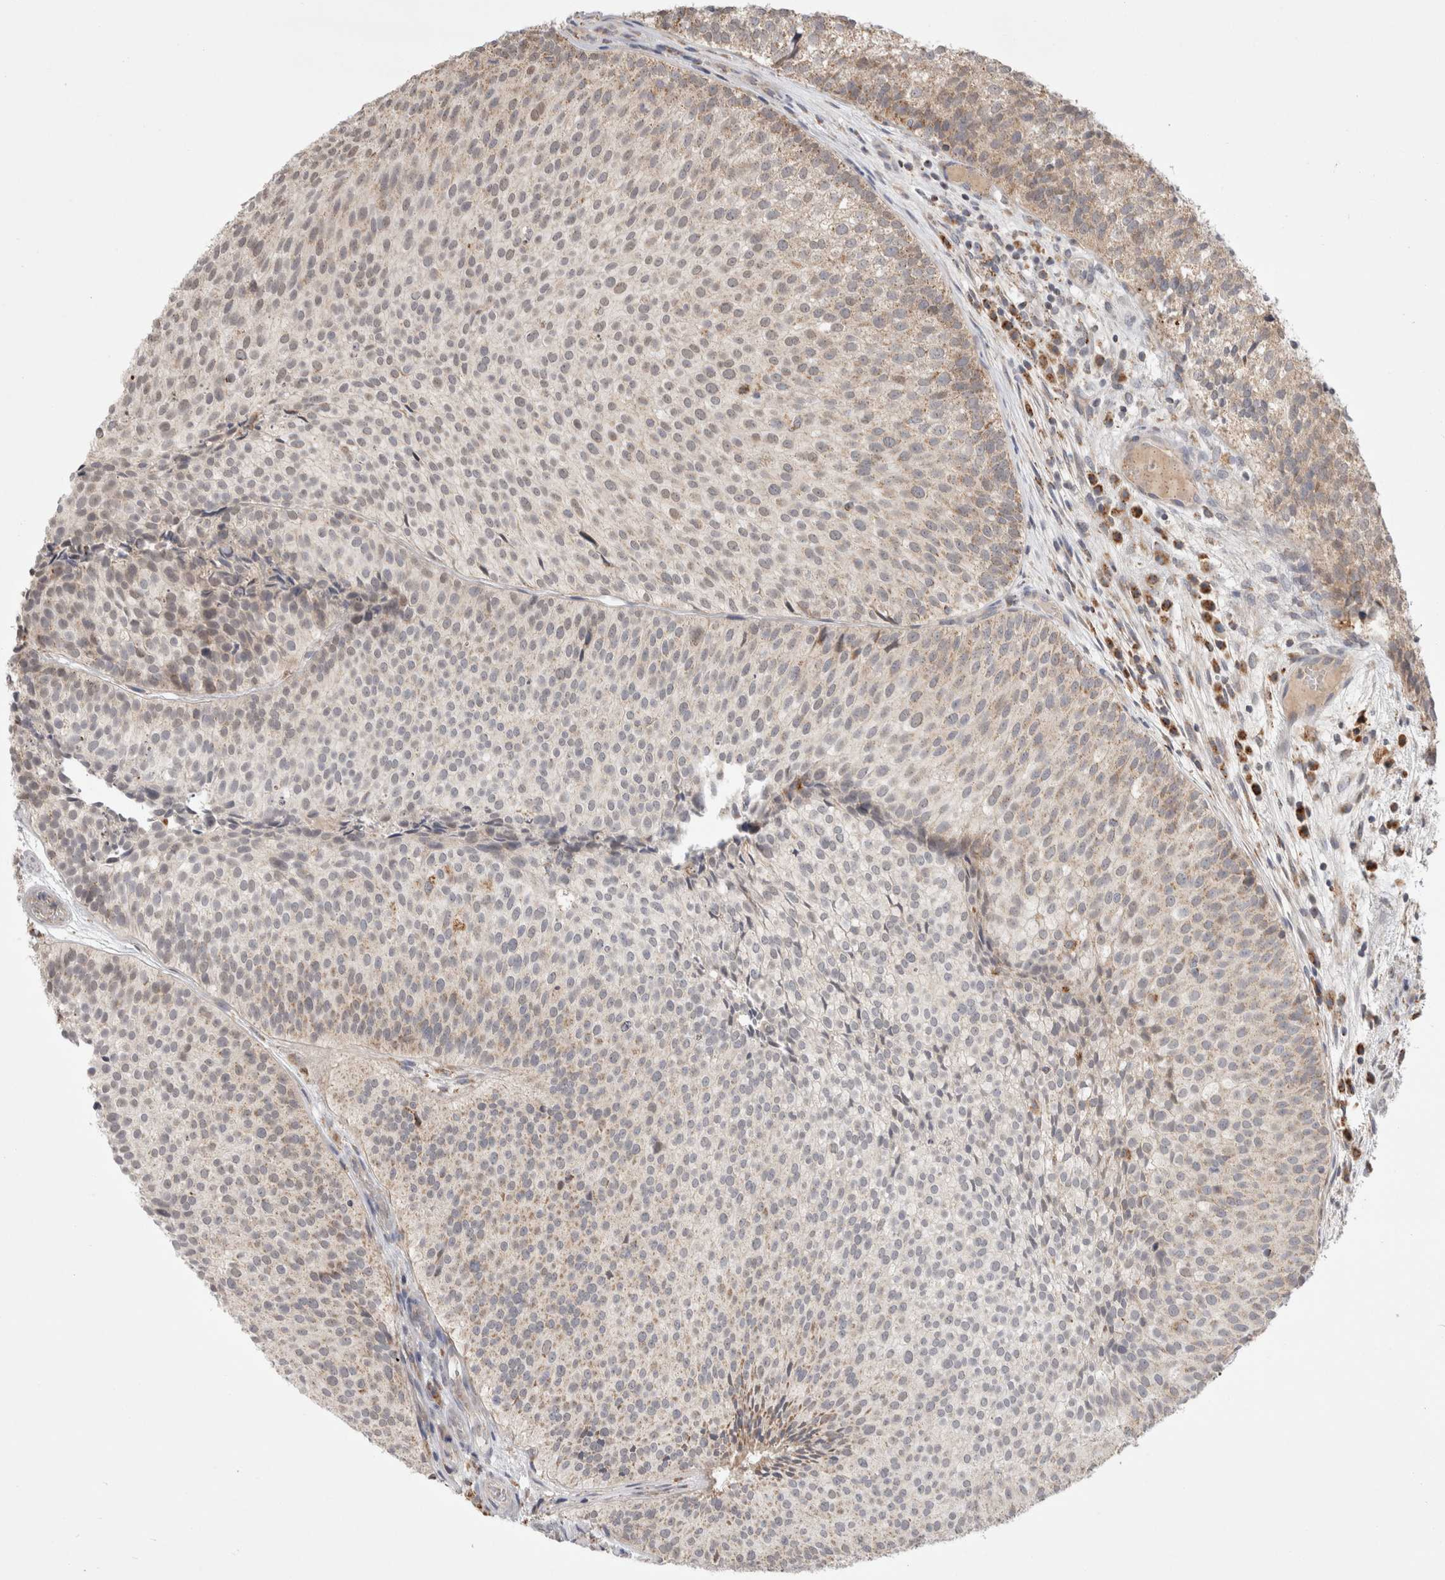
{"staining": {"intensity": "weak", "quantity": "25%-75%", "location": "cytoplasmic/membranous"}, "tissue": "urothelial cancer", "cell_type": "Tumor cells", "image_type": "cancer", "snomed": [{"axis": "morphology", "description": "Urothelial carcinoma, Low grade"}, {"axis": "topography", "description": "Urinary bladder"}], "caption": "Immunohistochemistry of low-grade urothelial carcinoma exhibits low levels of weak cytoplasmic/membranous expression in about 25%-75% of tumor cells. The protein is shown in brown color, while the nuclei are stained blue.", "gene": "HROB", "patient": {"sex": "male", "age": 86}}